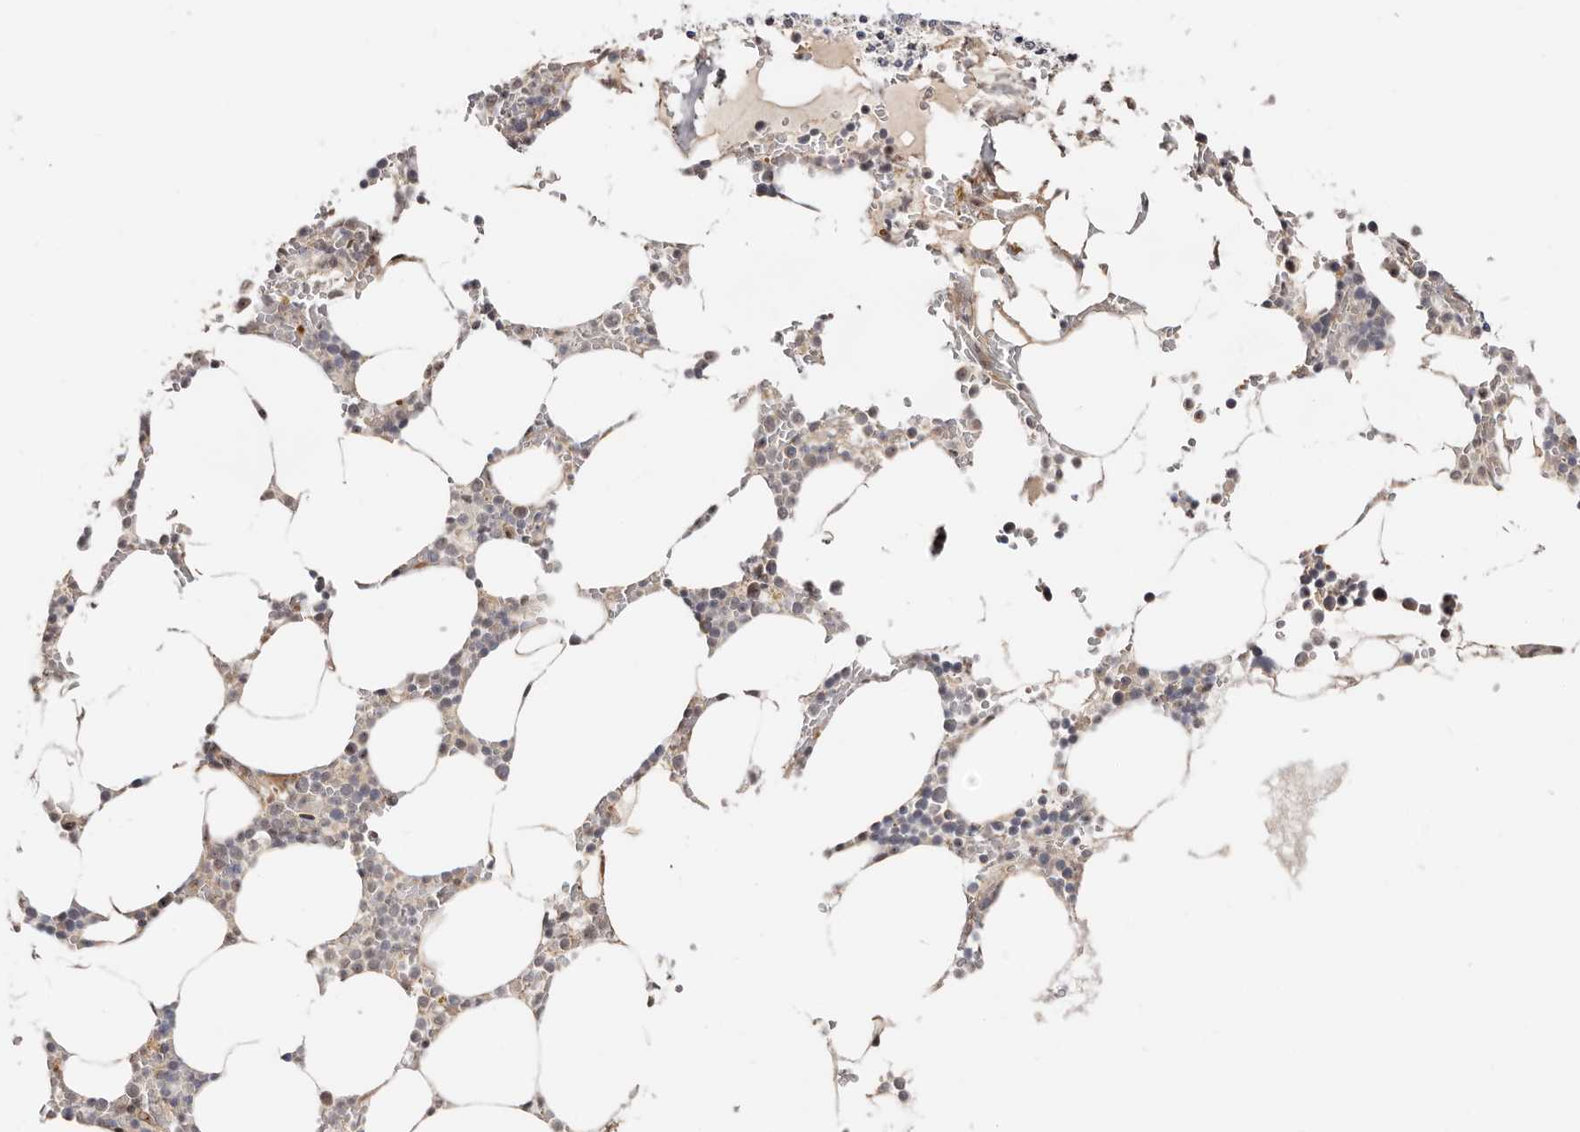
{"staining": {"intensity": "weak", "quantity": "<25%", "location": "cytoplasmic/membranous"}, "tissue": "bone marrow", "cell_type": "Hematopoietic cells", "image_type": "normal", "snomed": [{"axis": "morphology", "description": "Normal tissue, NOS"}, {"axis": "topography", "description": "Bone marrow"}], "caption": "This image is of normal bone marrow stained with immunohistochemistry to label a protein in brown with the nuclei are counter-stained blue. There is no positivity in hematopoietic cells.", "gene": "ODF2L", "patient": {"sex": "male", "age": 70}}